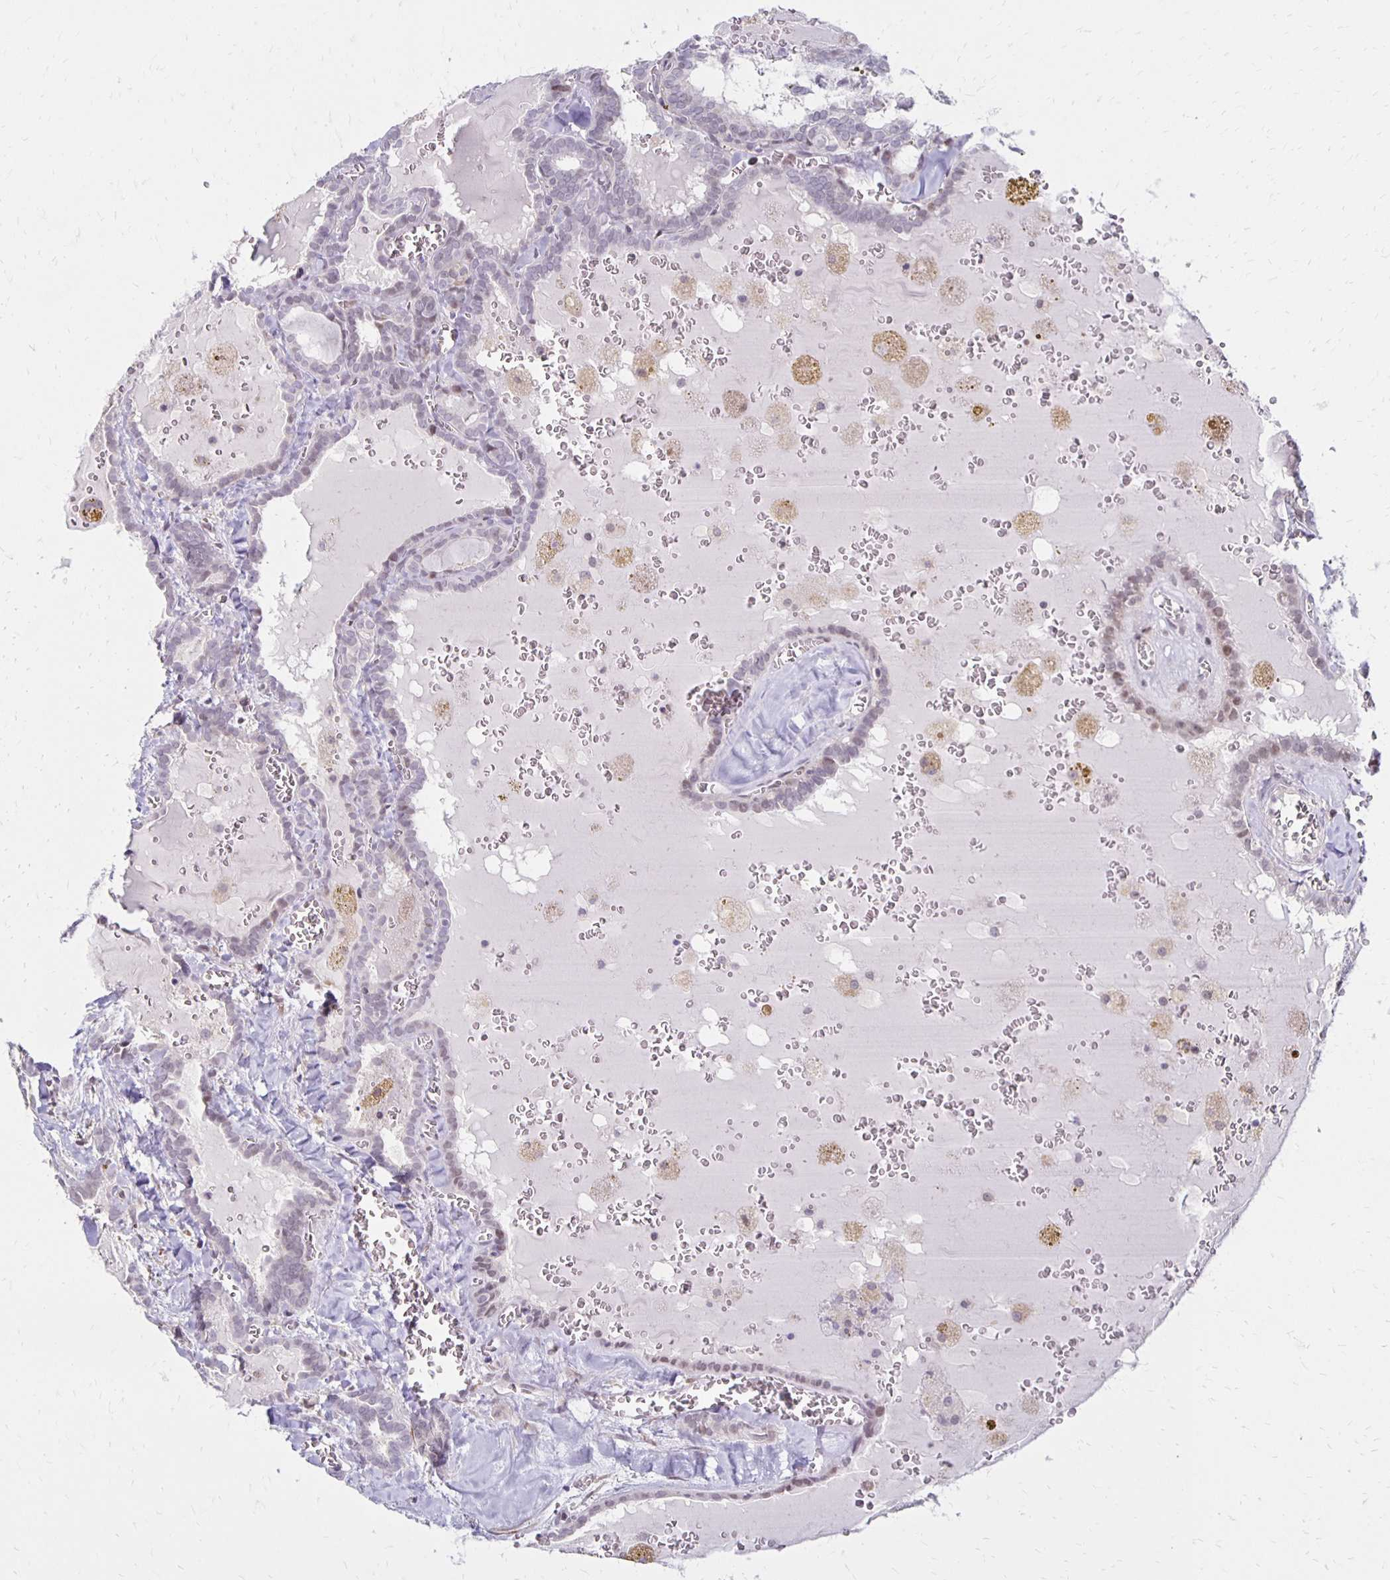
{"staining": {"intensity": "negative", "quantity": "none", "location": "none"}, "tissue": "thyroid cancer", "cell_type": "Tumor cells", "image_type": "cancer", "snomed": [{"axis": "morphology", "description": "Papillary adenocarcinoma, NOS"}, {"axis": "topography", "description": "Thyroid gland"}], "caption": "Immunohistochemical staining of papillary adenocarcinoma (thyroid) reveals no significant expression in tumor cells.", "gene": "DAGLA", "patient": {"sex": "female", "age": 39}}